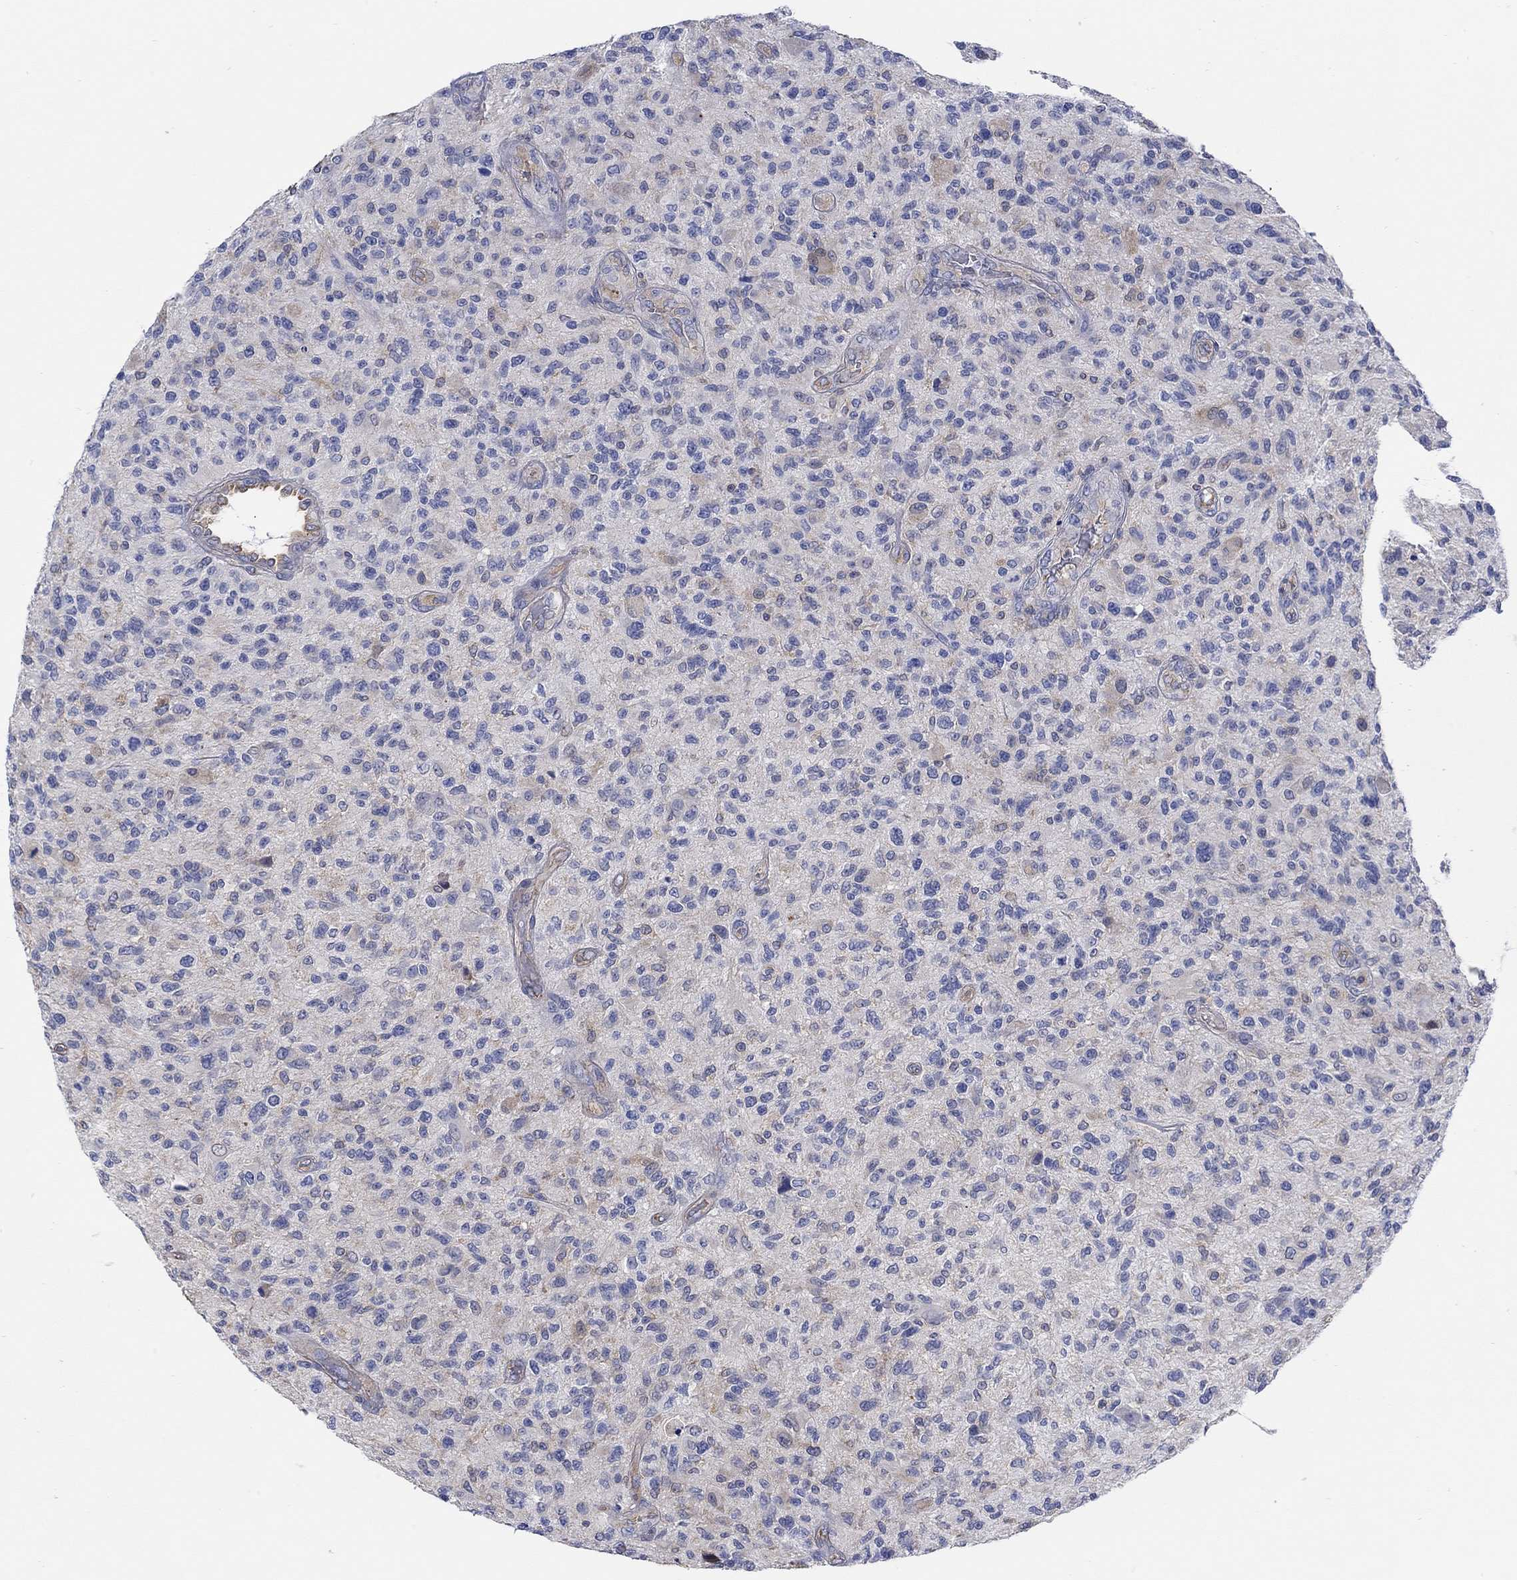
{"staining": {"intensity": "negative", "quantity": "none", "location": "none"}, "tissue": "glioma", "cell_type": "Tumor cells", "image_type": "cancer", "snomed": [{"axis": "morphology", "description": "Glioma, malignant, High grade"}, {"axis": "topography", "description": "Brain"}], "caption": "IHC histopathology image of neoplastic tissue: human malignant glioma (high-grade) stained with DAB shows no significant protein staining in tumor cells.", "gene": "TEKT3", "patient": {"sex": "male", "age": 47}}